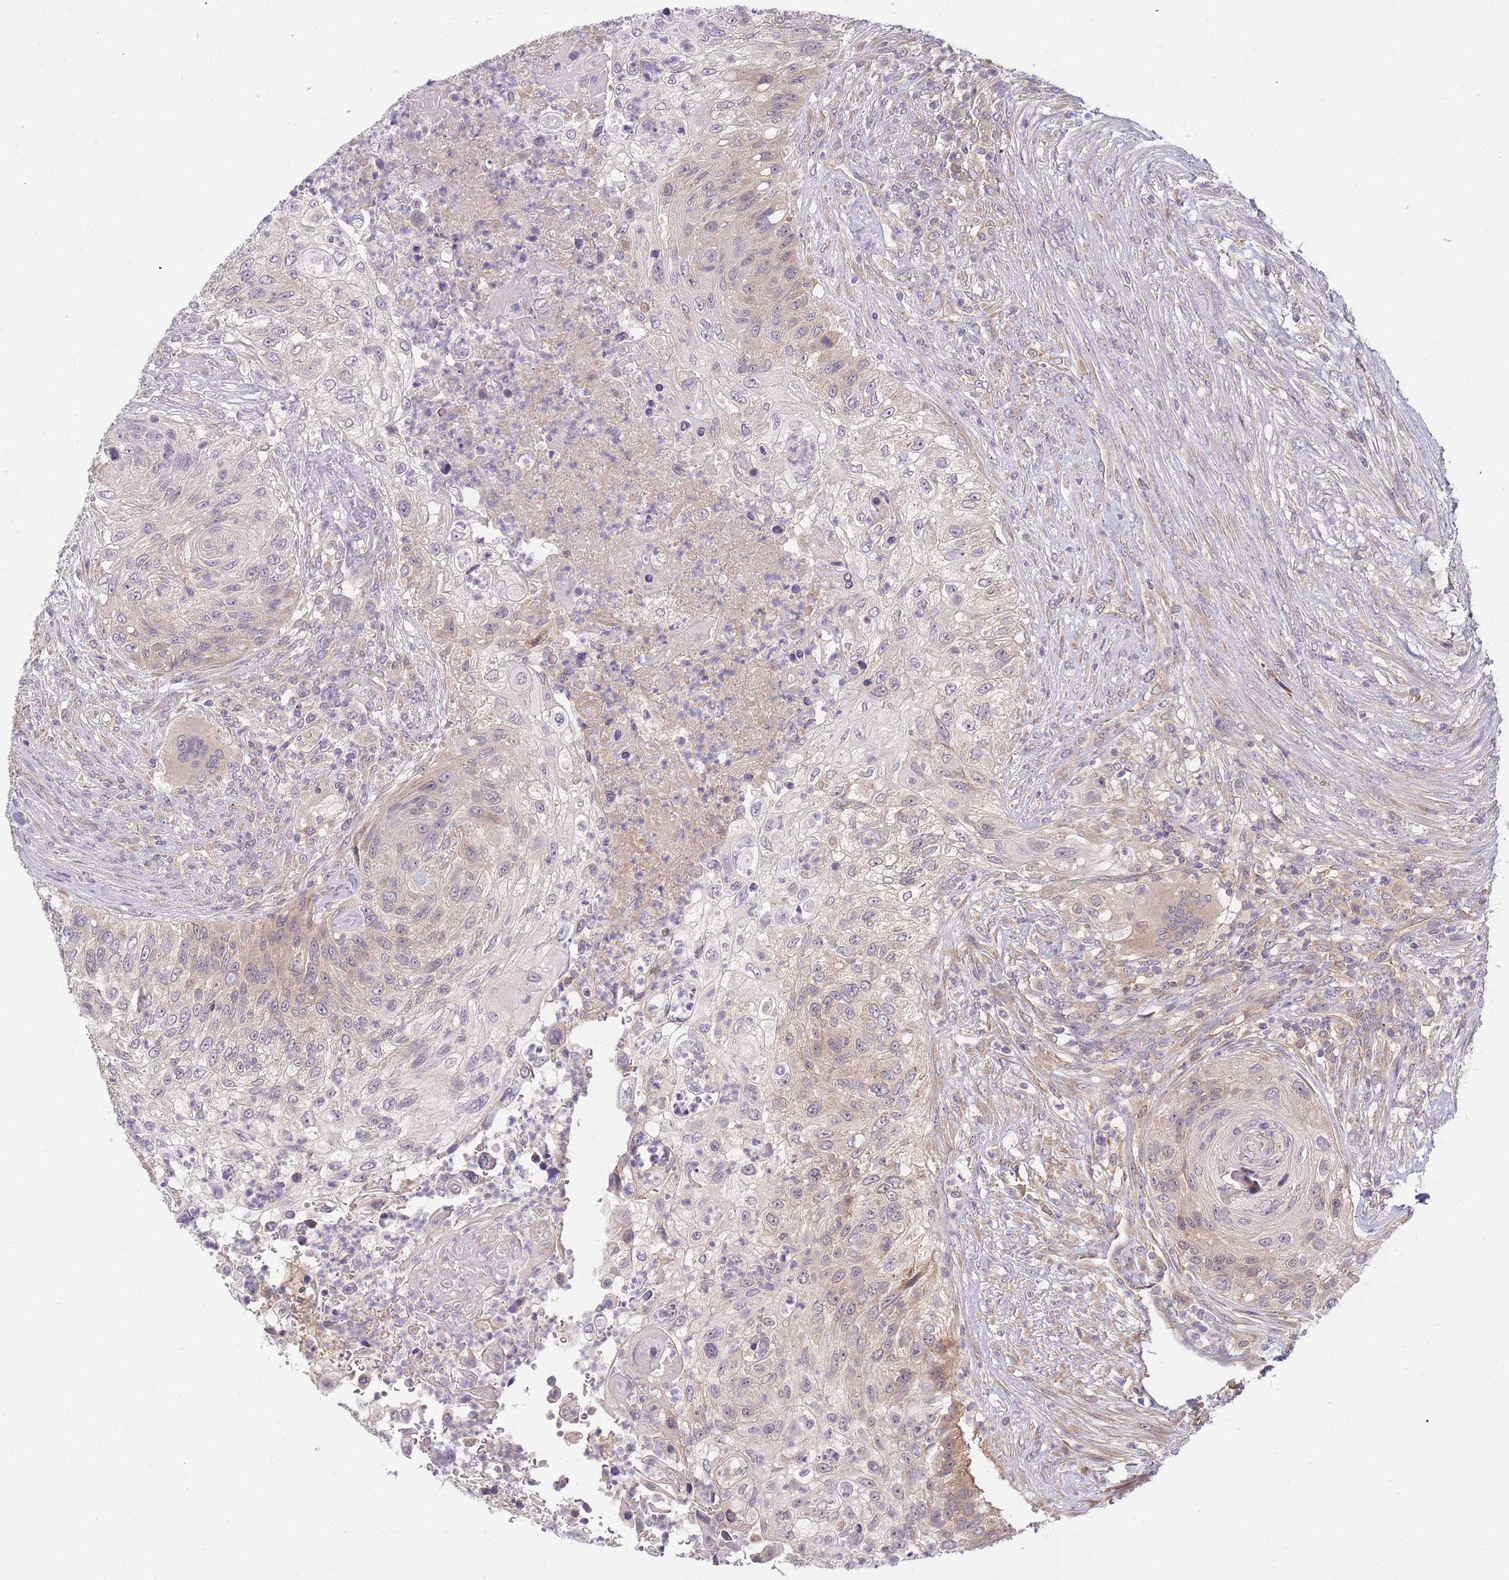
{"staining": {"intensity": "weak", "quantity": "<25%", "location": "cytoplasmic/membranous"}, "tissue": "urothelial cancer", "cell_type": "Tumor cells", "image_type": "cancer", "snomed": [{"axis": "morphology", "description": "Urothelial carcinoma, High grade"}, {"axis": "topography", "description": "Urinary bladder"}], "caption": "Protein analysis of high-grade urothelial carcinoma displays no significant staining in tumor cells.", "gene": "ZNF577", "patient": {"sex": "female", "age": 60}}